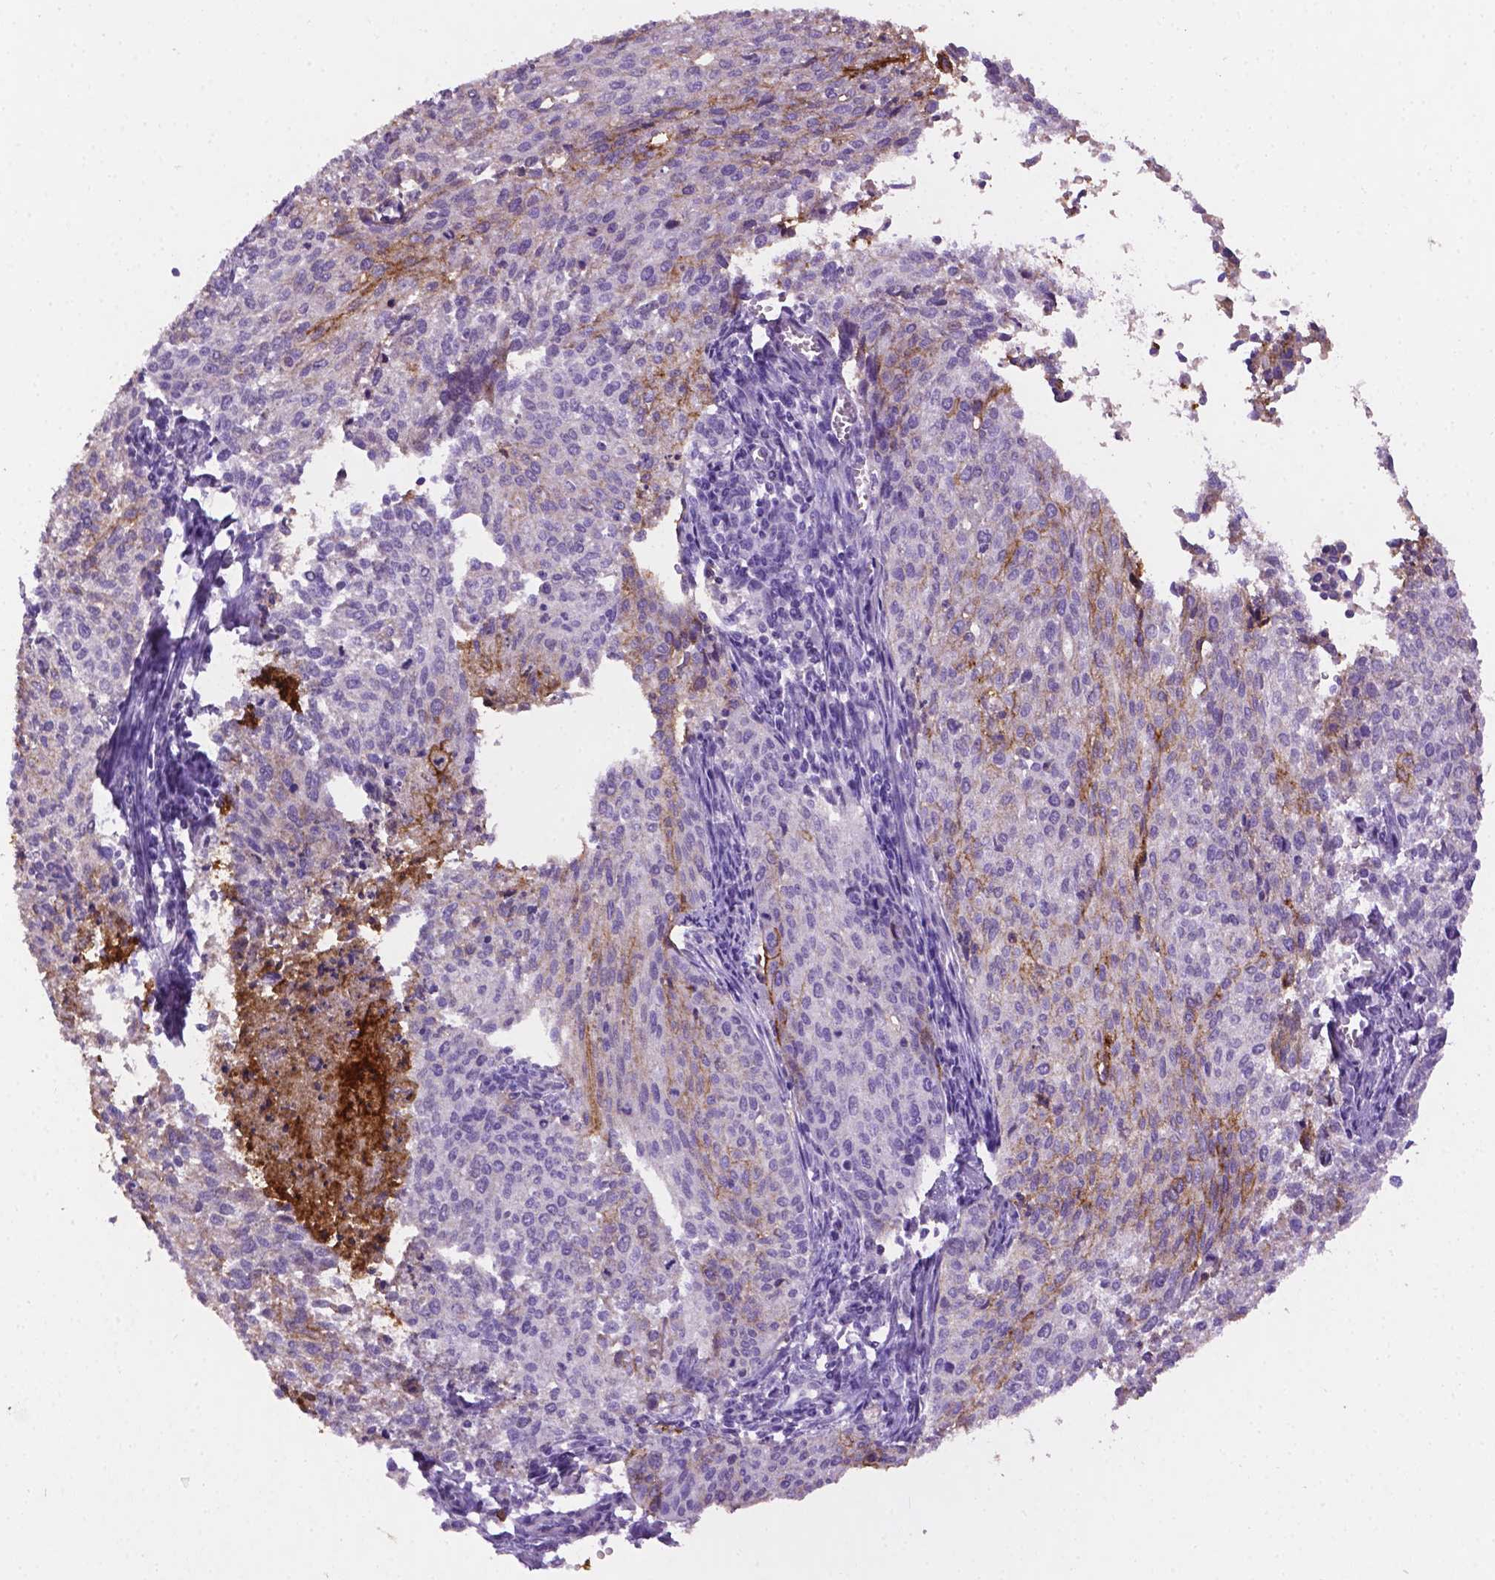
{"staining": {"intensity": "strong", "quantity": "25%-75%", "location": "cytoplasmic/membranous"}, "tissue": "cervical cancer", "cell_type": "Tumor cells", "image_type": "cancer", "snomed": [{"axis": "morphology", "description": "Squamous cell carcinoma, NOS"}, {"axis": "topography", "description": "Cervix"}], "caption": "An immunohistochemistry micrograph of neoplastic tissue is shown. Protein staining in brown labels strong cytoplasmic/membranous positivity in cervical cancer within tumor cells.", "gene": "TACSTD2", "patient": {"sex": "female", "age": 38}}